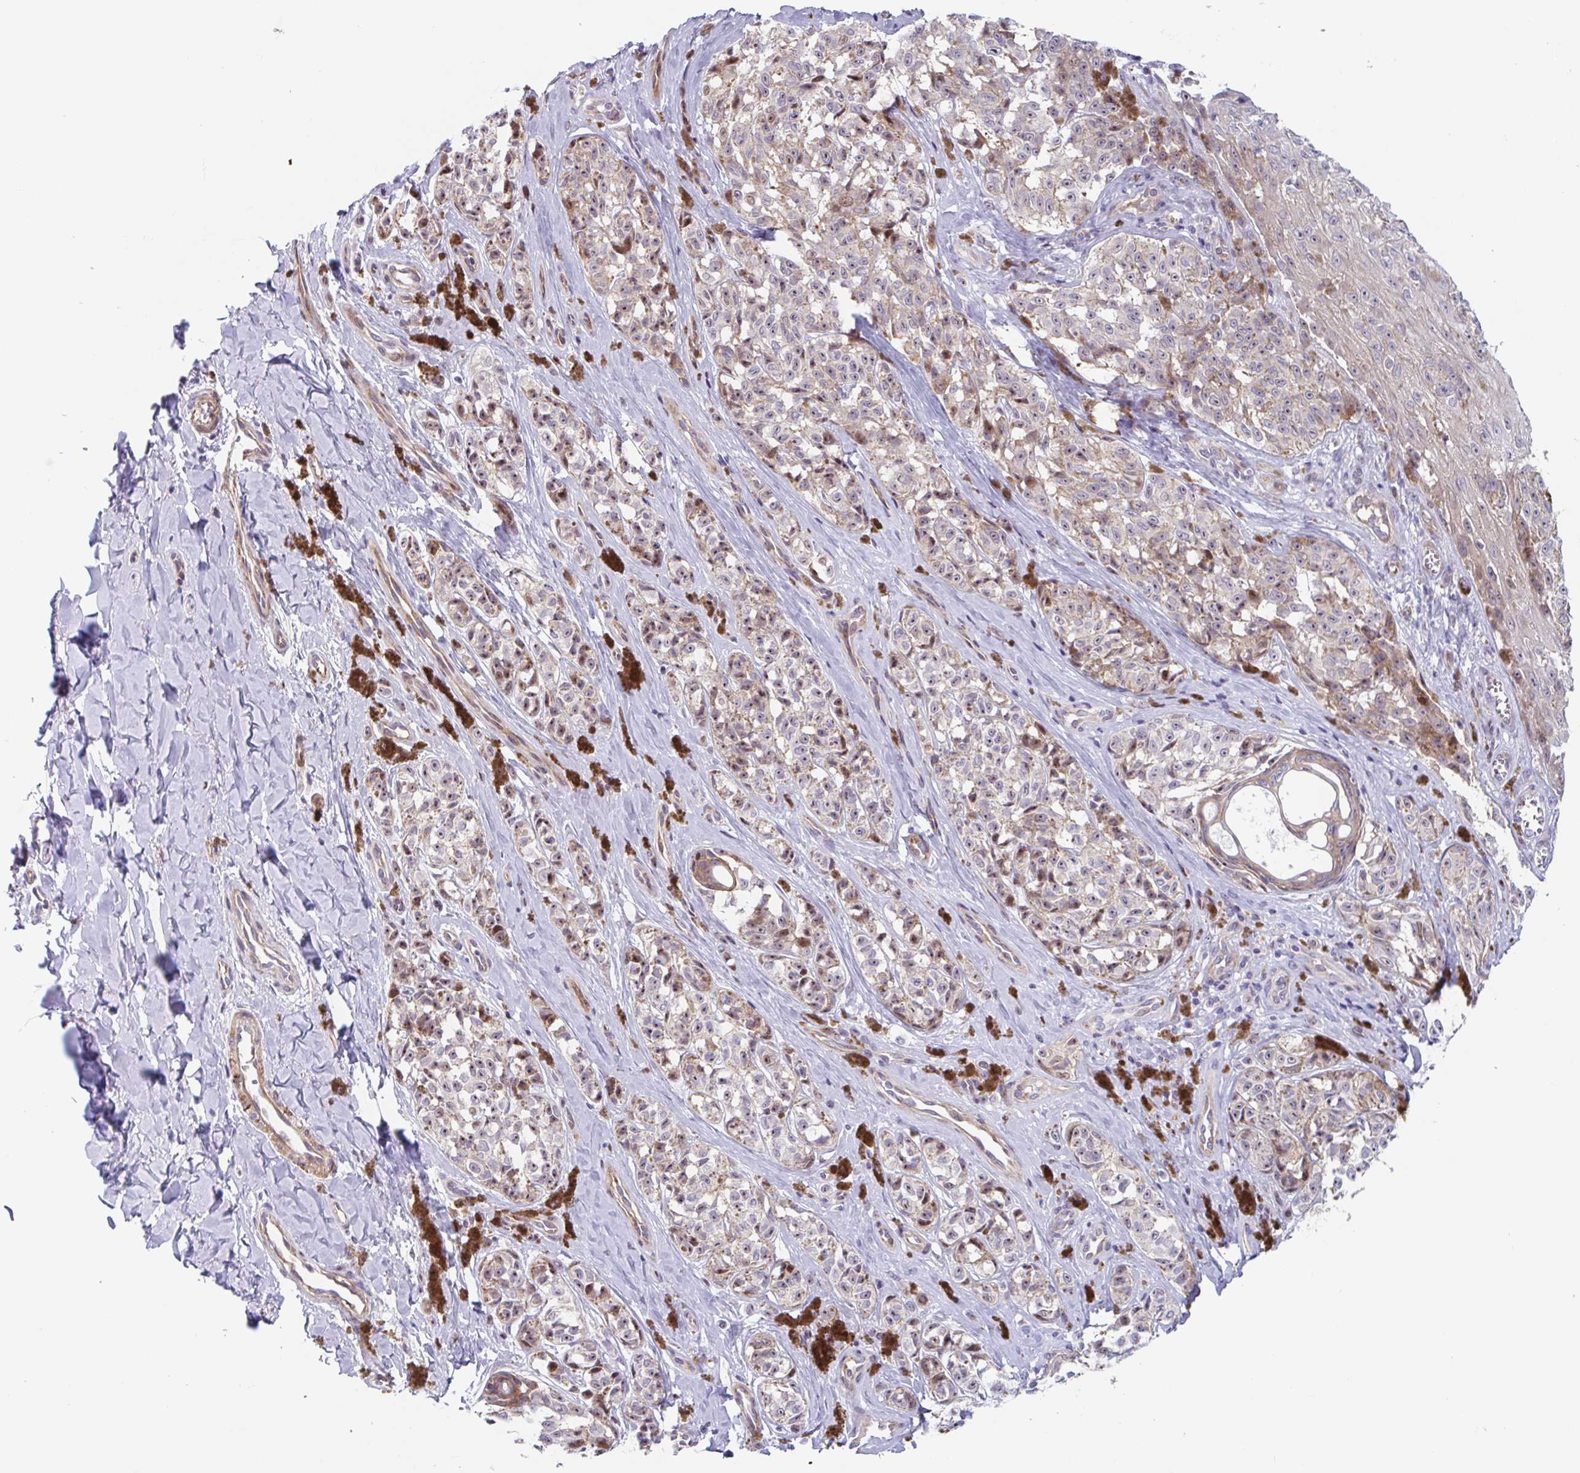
{"staining": {"intensity": "weak", "quantity": ">75%", "location": "cytoplasmic/membranous,nuclear"}, "tissue": "melanoma", "cell_type": "Tumor cells", "image_type": "cancer", "snomed": [{"axis": "morphology", "description": "Malignant melanoma, NOS"}, {"axis": "topography", "description": "Skin"}], "caption": "There is low levels of weak cytoplasmic/membranous and nuclear staining in tumor cells of malignant melanoma, as demonstrated by immunohistochemical staining (brown color).", "gene": "DUXA", "patient": {"sex": "female", "age": 65}}